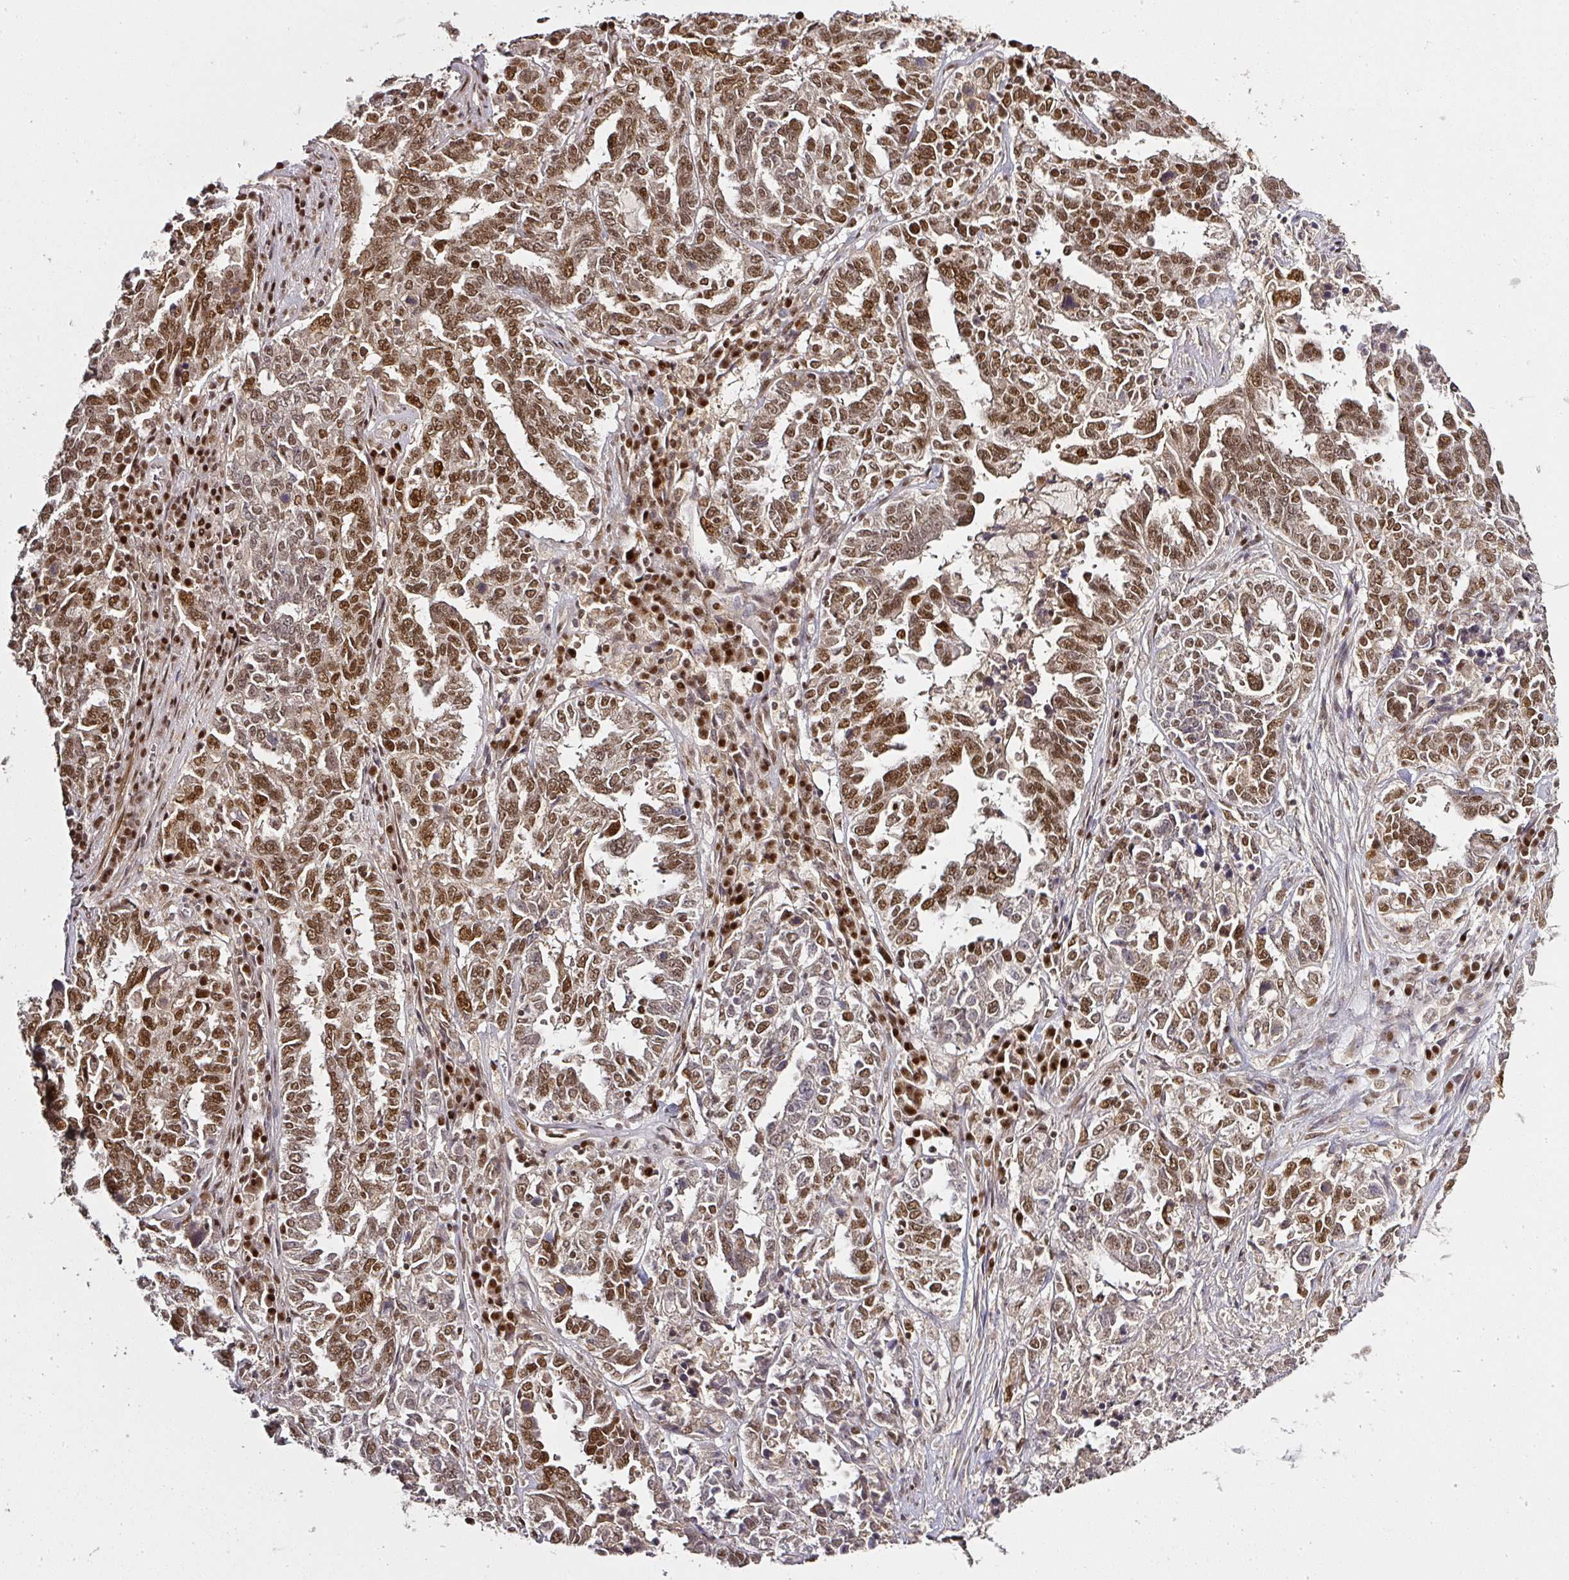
{"staining": {"intensity": "moderate", "quantity": ">75%", "location": "nuclear"}, "tissue": "ovarian cancer", "cell_type": "Tumor cells", "image_type": "cancer", "snomed": [{"axis": "morphology", "description": "Carcinoma, endometroid"}, {"axis": "topography", "description": "Ovary"}], "caption": "Protein expression analysis of endometroid carcinoma (ovarian) reveals moderate nuclear positivity in approximately >75% of tumor cells. (brown staining indicates protein expression, while blue staining denotes nuclei).", "gene": "GPRIN2", "patient": {"sex": "female", "age": 62}}